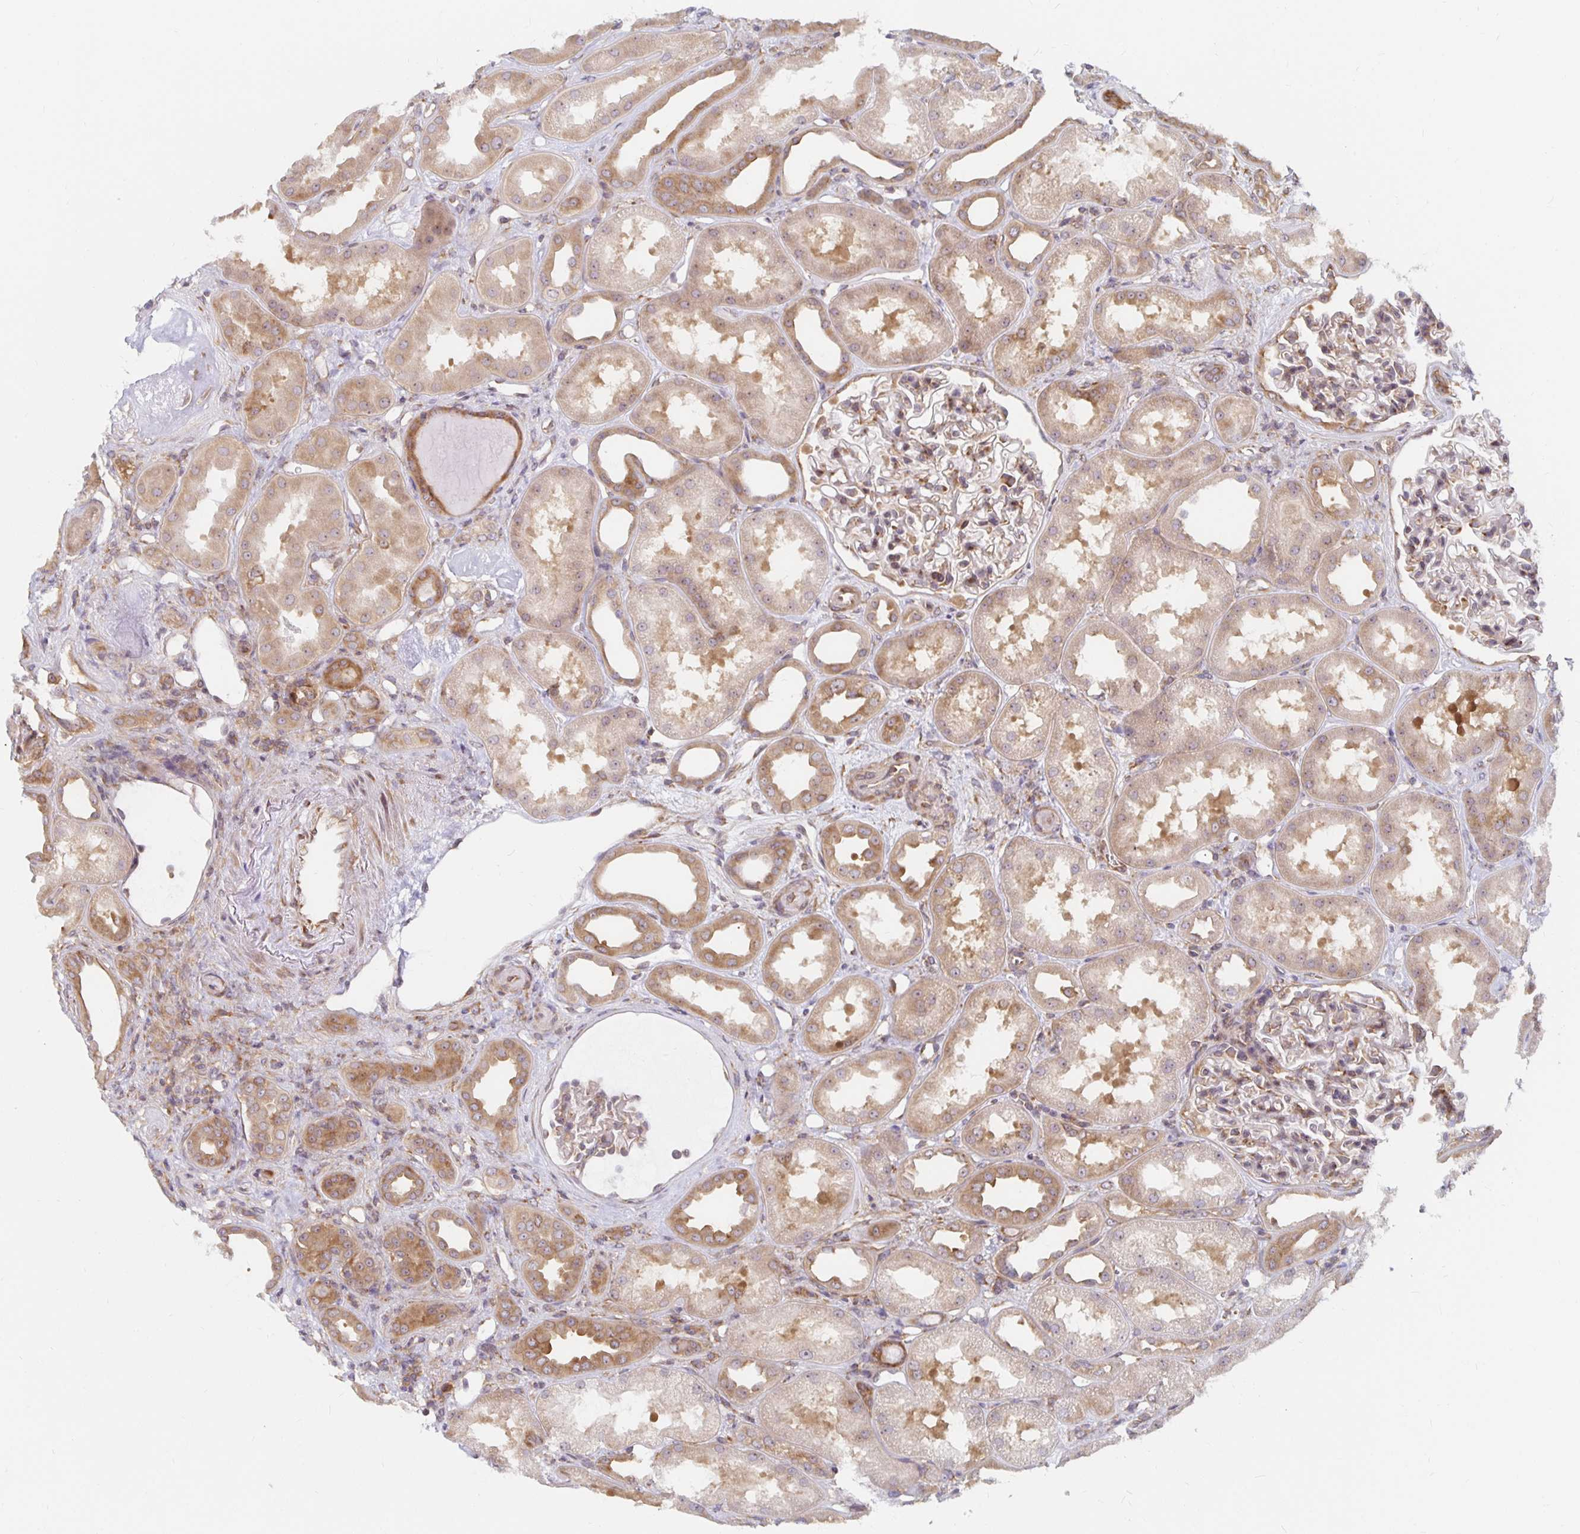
{"staining": {"intensity": "weak", "quantity": ">75%", "location": "cytoplasmic/membranous"}, "tissue": "kidney", "cell_type": "Cells in glomeruli", "image_type": "normal", "snomed": [{"axis": "morphology", "description": "Normal tissue, NOS"}, {"axis": "topography", "description": "Kidney"}], "caption": "This image exhibits immunohistochemistry staining of unremarkable kidney, with low weak cytoplasmic/membranous staining in approximately >75% of cells in glomeruli.", "gene": "PDAP1", "patient": {"sex": "male", "age": 61}}